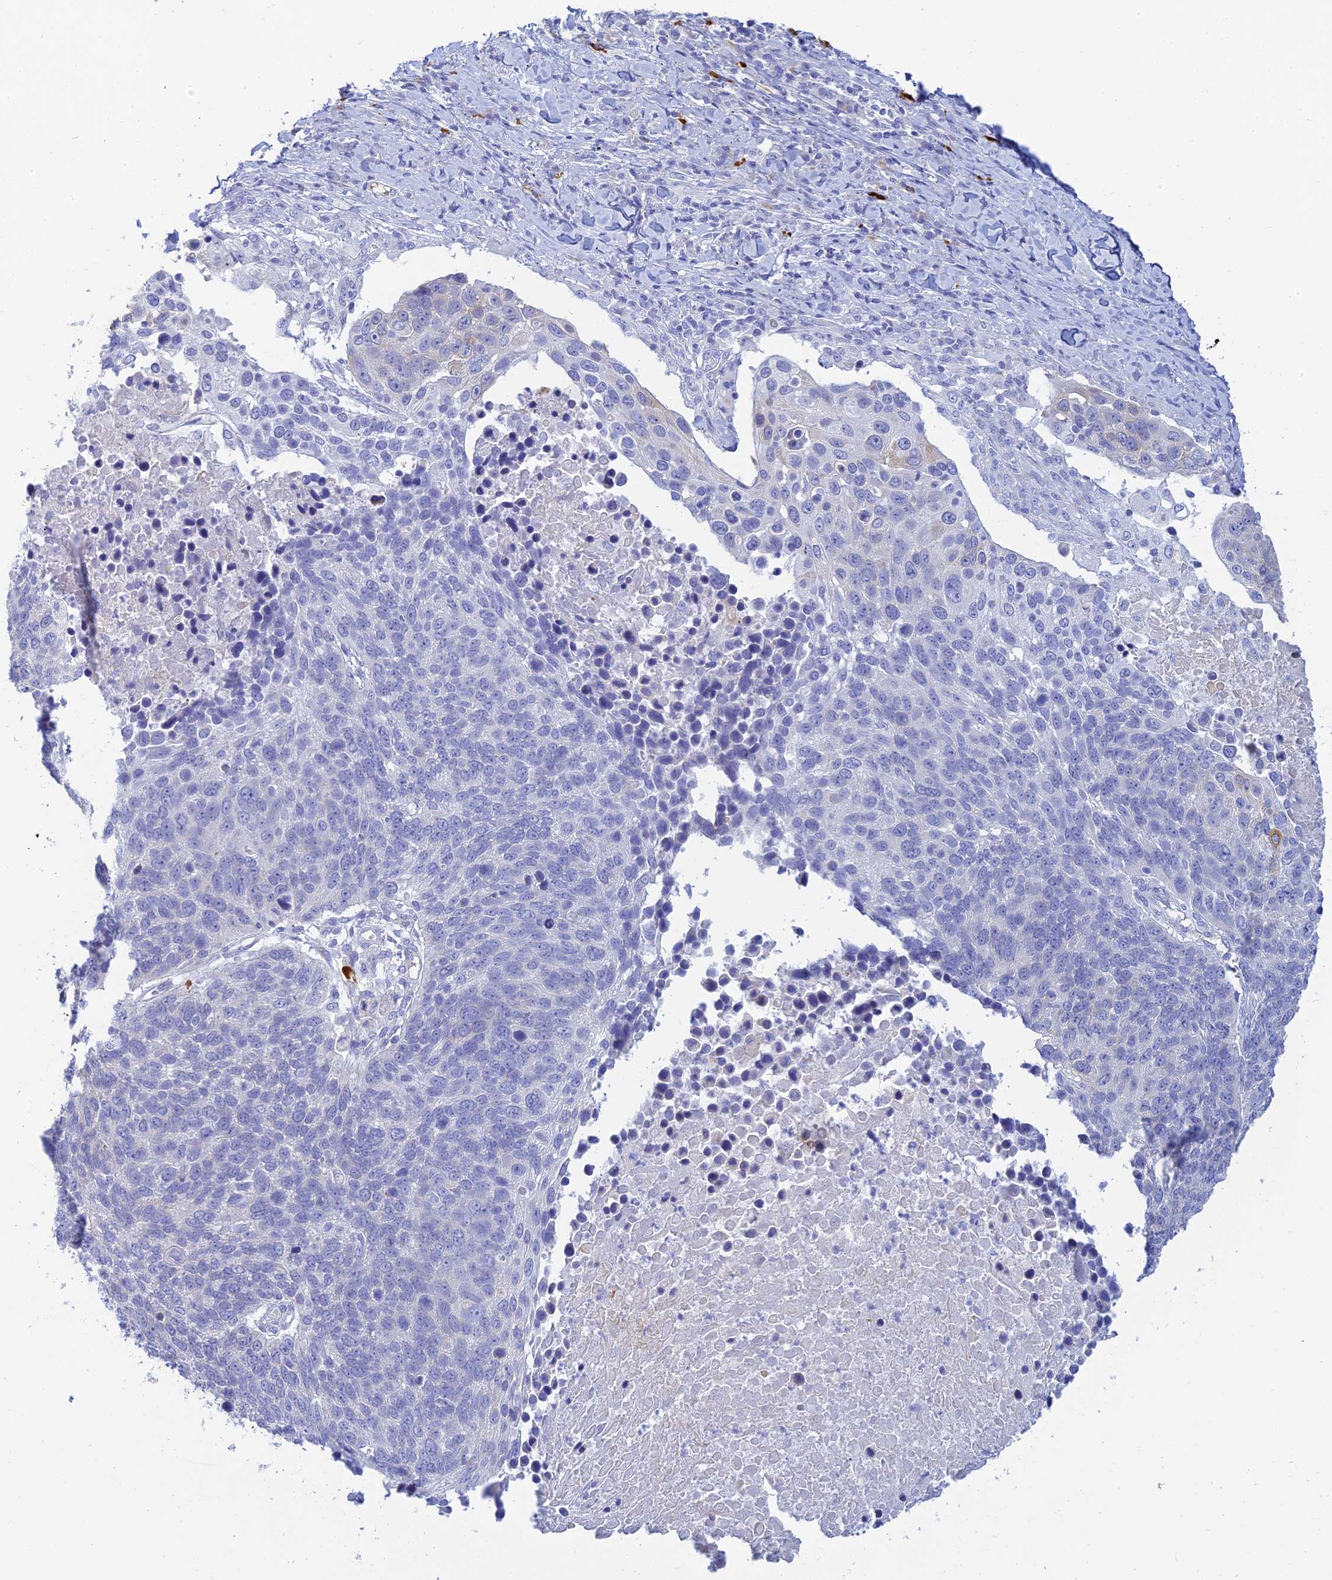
{"staining": {"intensity": "negative", "quantity": "none", "location": "none"}, "tissue": "lung cancer", "cell_type": "Tumor cells", "image_type": "cancer", "snomed": [{"axis": "morphology", "description": "Normal tissue, NOS"}, {"axis": "morphology", "description": "Squamous cell carcinoma, NOS"}, {"axis": "topography", "description": "Lymph node"}, {"axis": "topography", "description": "Lung"}], "caption": "Histopathology image shows no protein positivity in tumor cells of lung cancer (squamous cell carcinoma) tissue. The staining was performed using DAB (3,3'-diaminobenzidine) to visualize the protein expression in brown, while the nuclei were stained in blue with hematoxylin (Magnification: 20x).", "gene": "CEP152", "patient": {"sex": "male", "age": 66}}